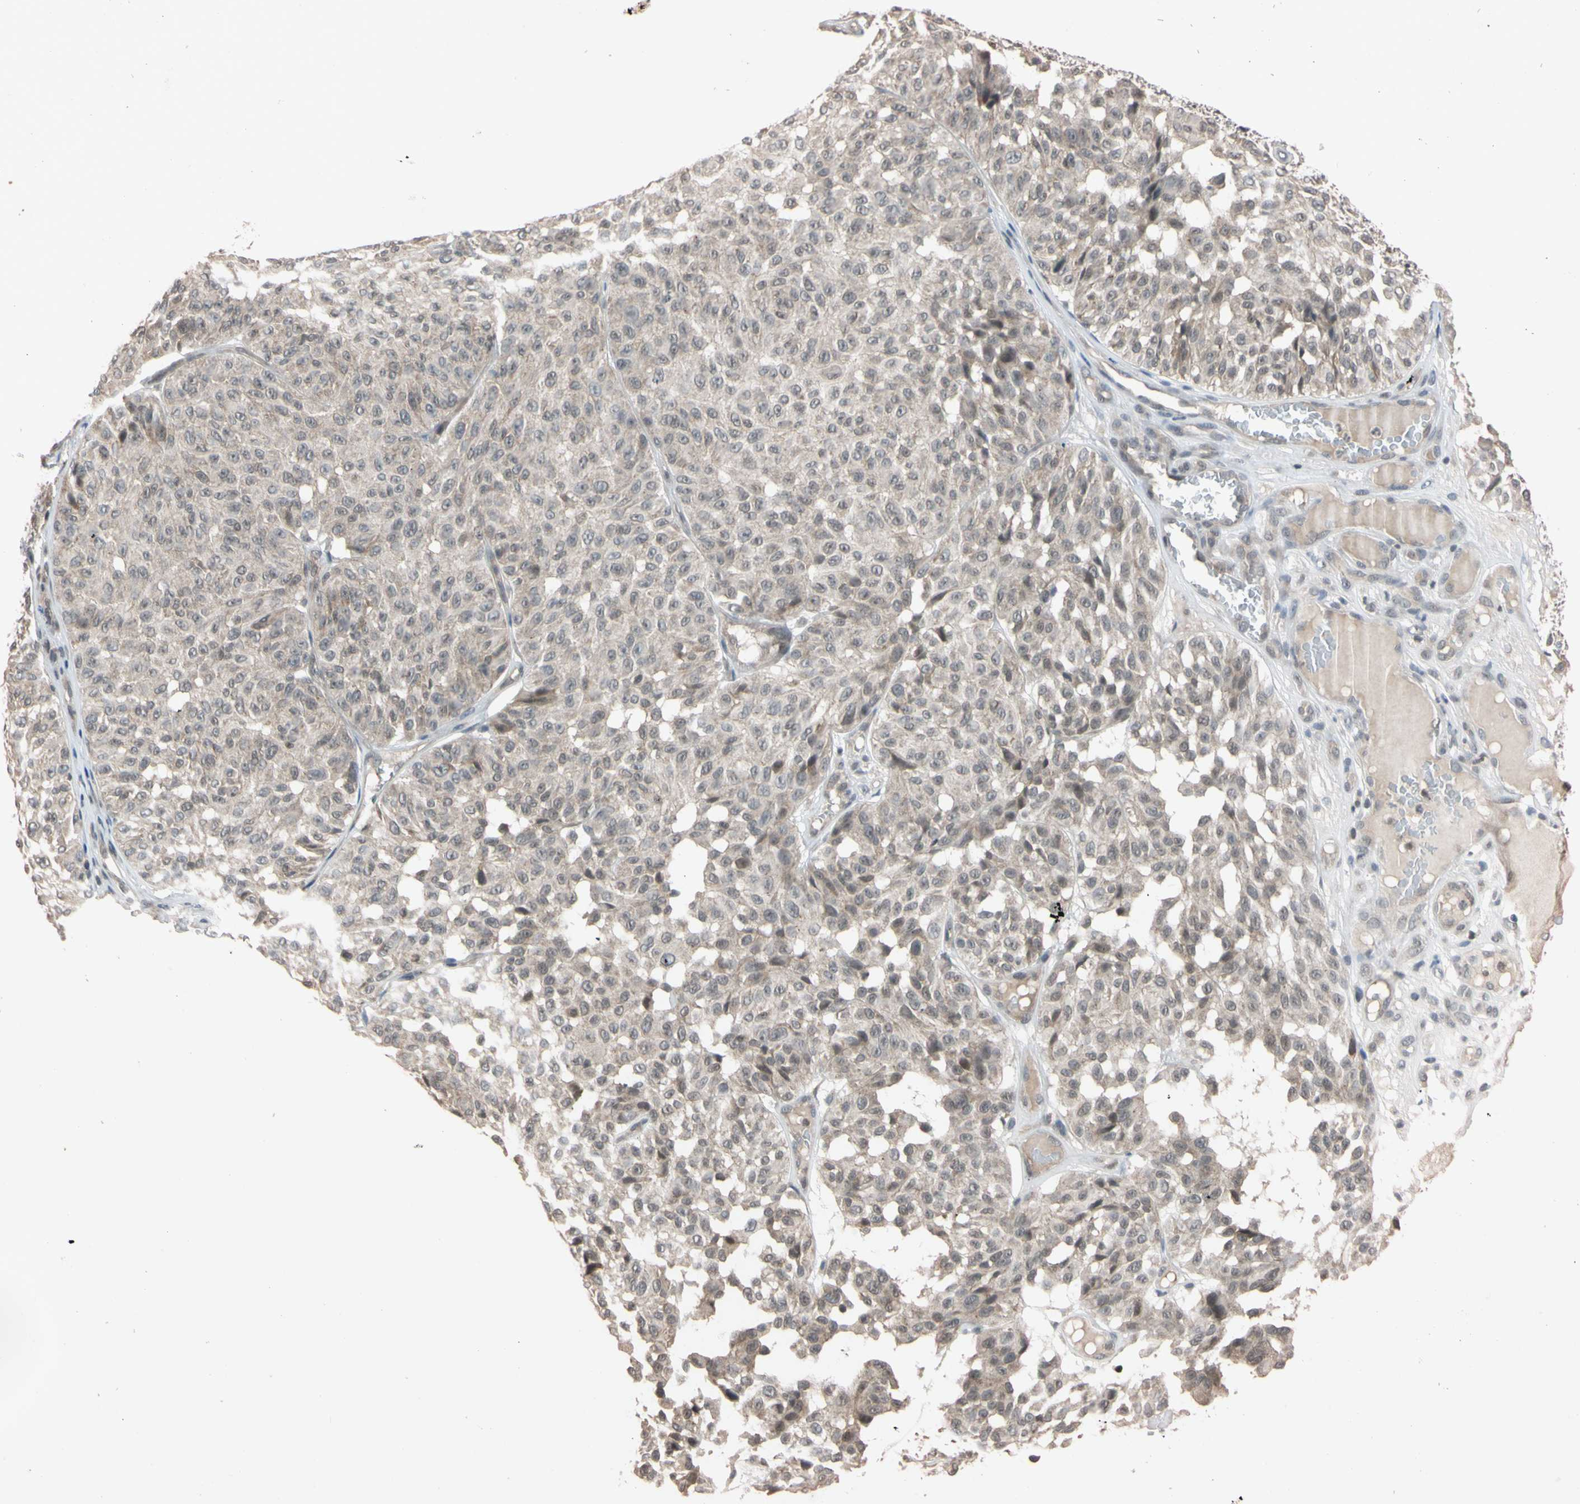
{"staining": {"intensity": "weak", "quantity": "25%-75%", "location": "cytoplasmic/membranous,nuclear"}, "tissue": "melanoma", "cell_type": "Tumor cells", "image_type": "cancer", "snomed": [{"axis": "morphology", "description": "Malignant melanoma, NOS"}, {"axis": "topography", "description": "Skin"}], "caption": "Malignant melanoma was stained to show a protein in brown. There is low levels of weak cytoplasmic/membranous and nuclear expression in approximately 25%-75% of tumor cells.", "gene": "UBE2I", "patient": {"sex": "female", "age": 46}}